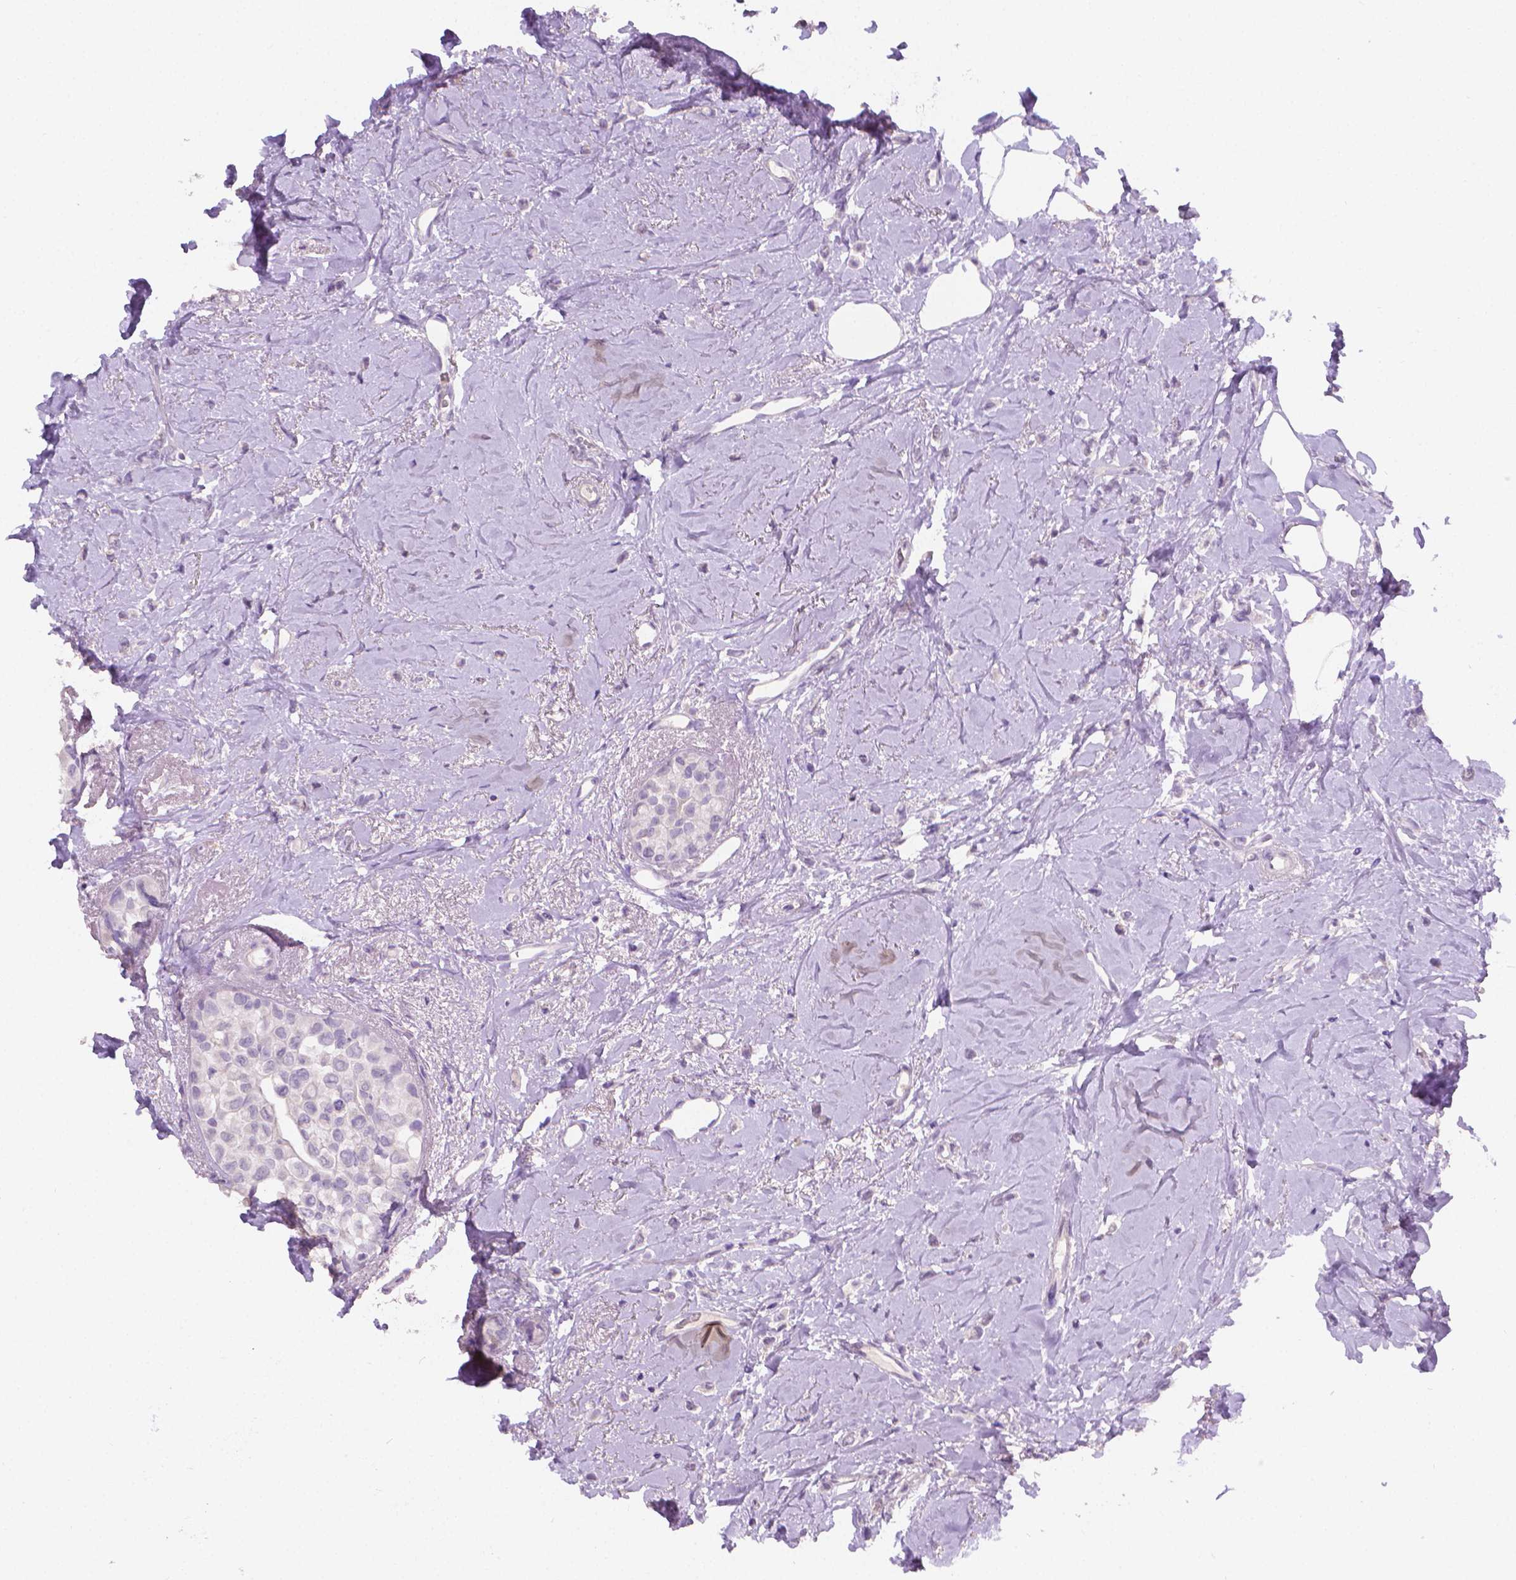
{"staining": {"intensity": "negative", "quantity": "none", "location": "none"}, "tissue": "breast cancer", "cell_type": "Tumor cells", "image_type": "cancer", "snomed": [{"axis": "morphology", "description": "Lobular carcinoma"}, {"axis": "topography", "description": "Breast"}], "caption": "The histopathology image displays no staining of tumor cells in lobular carcinoma (breast).", "gene": "TNNI2", "patient": {"sex": "female", "age": 66}}